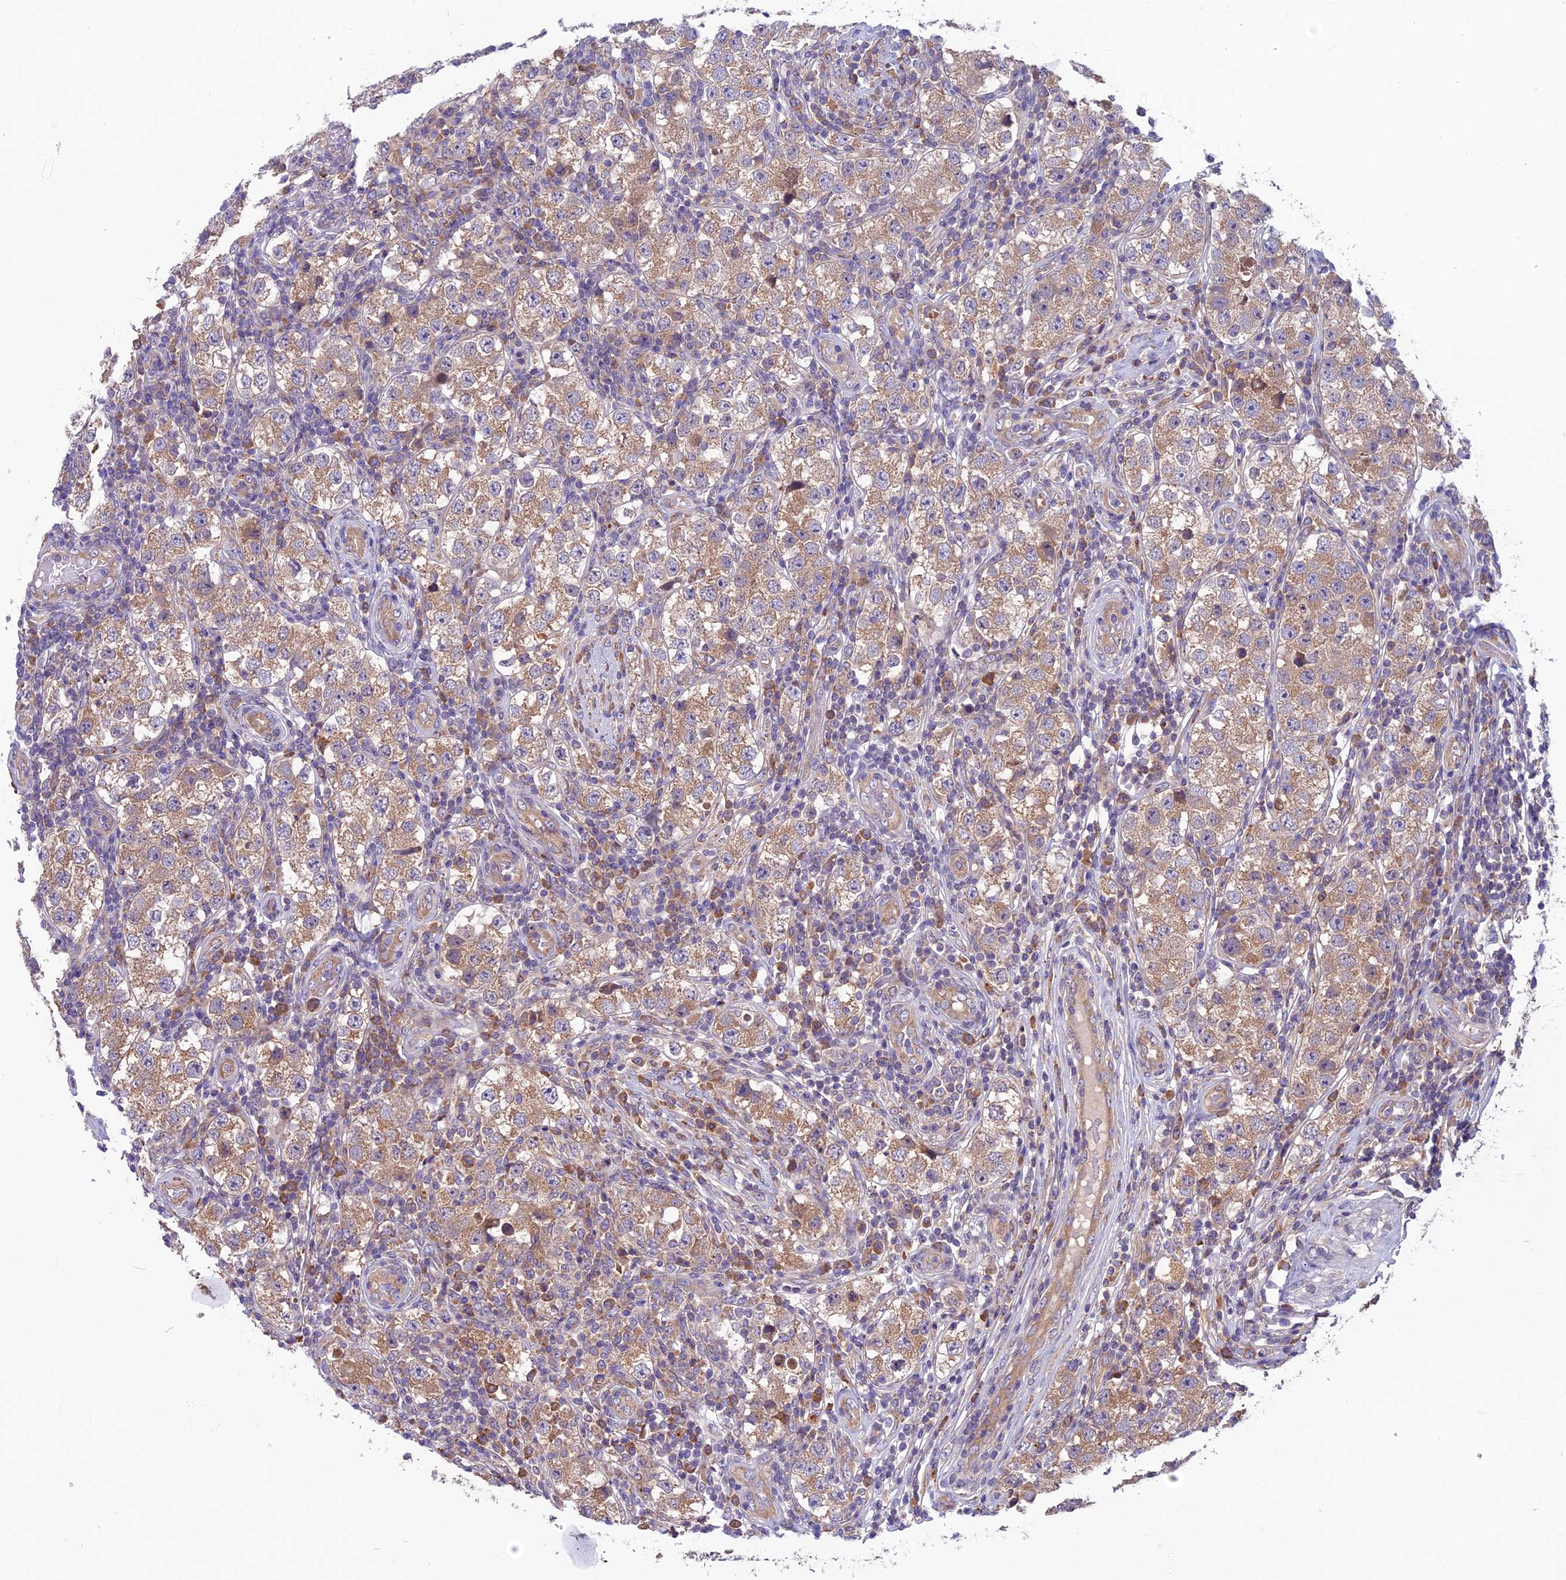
{"staining": {"intensity": "moderate", "quantity": ">75%", "location": "cytoplasmic/membranous"}, "tissue": "testis cancer", "cell_type": "Tumor cells", "image_type": "cancer", "snomed": [{"axis": "morphology", "description": "Seminoma, NOS"}, {"axis": "topography", "description": "Testis"}], "caption": "Human testis seminoma stained with a protein marker displays moderate staining in tumor cells.", "gene": "DCTN5", "patient": {"sex": "male", "age": 34}}